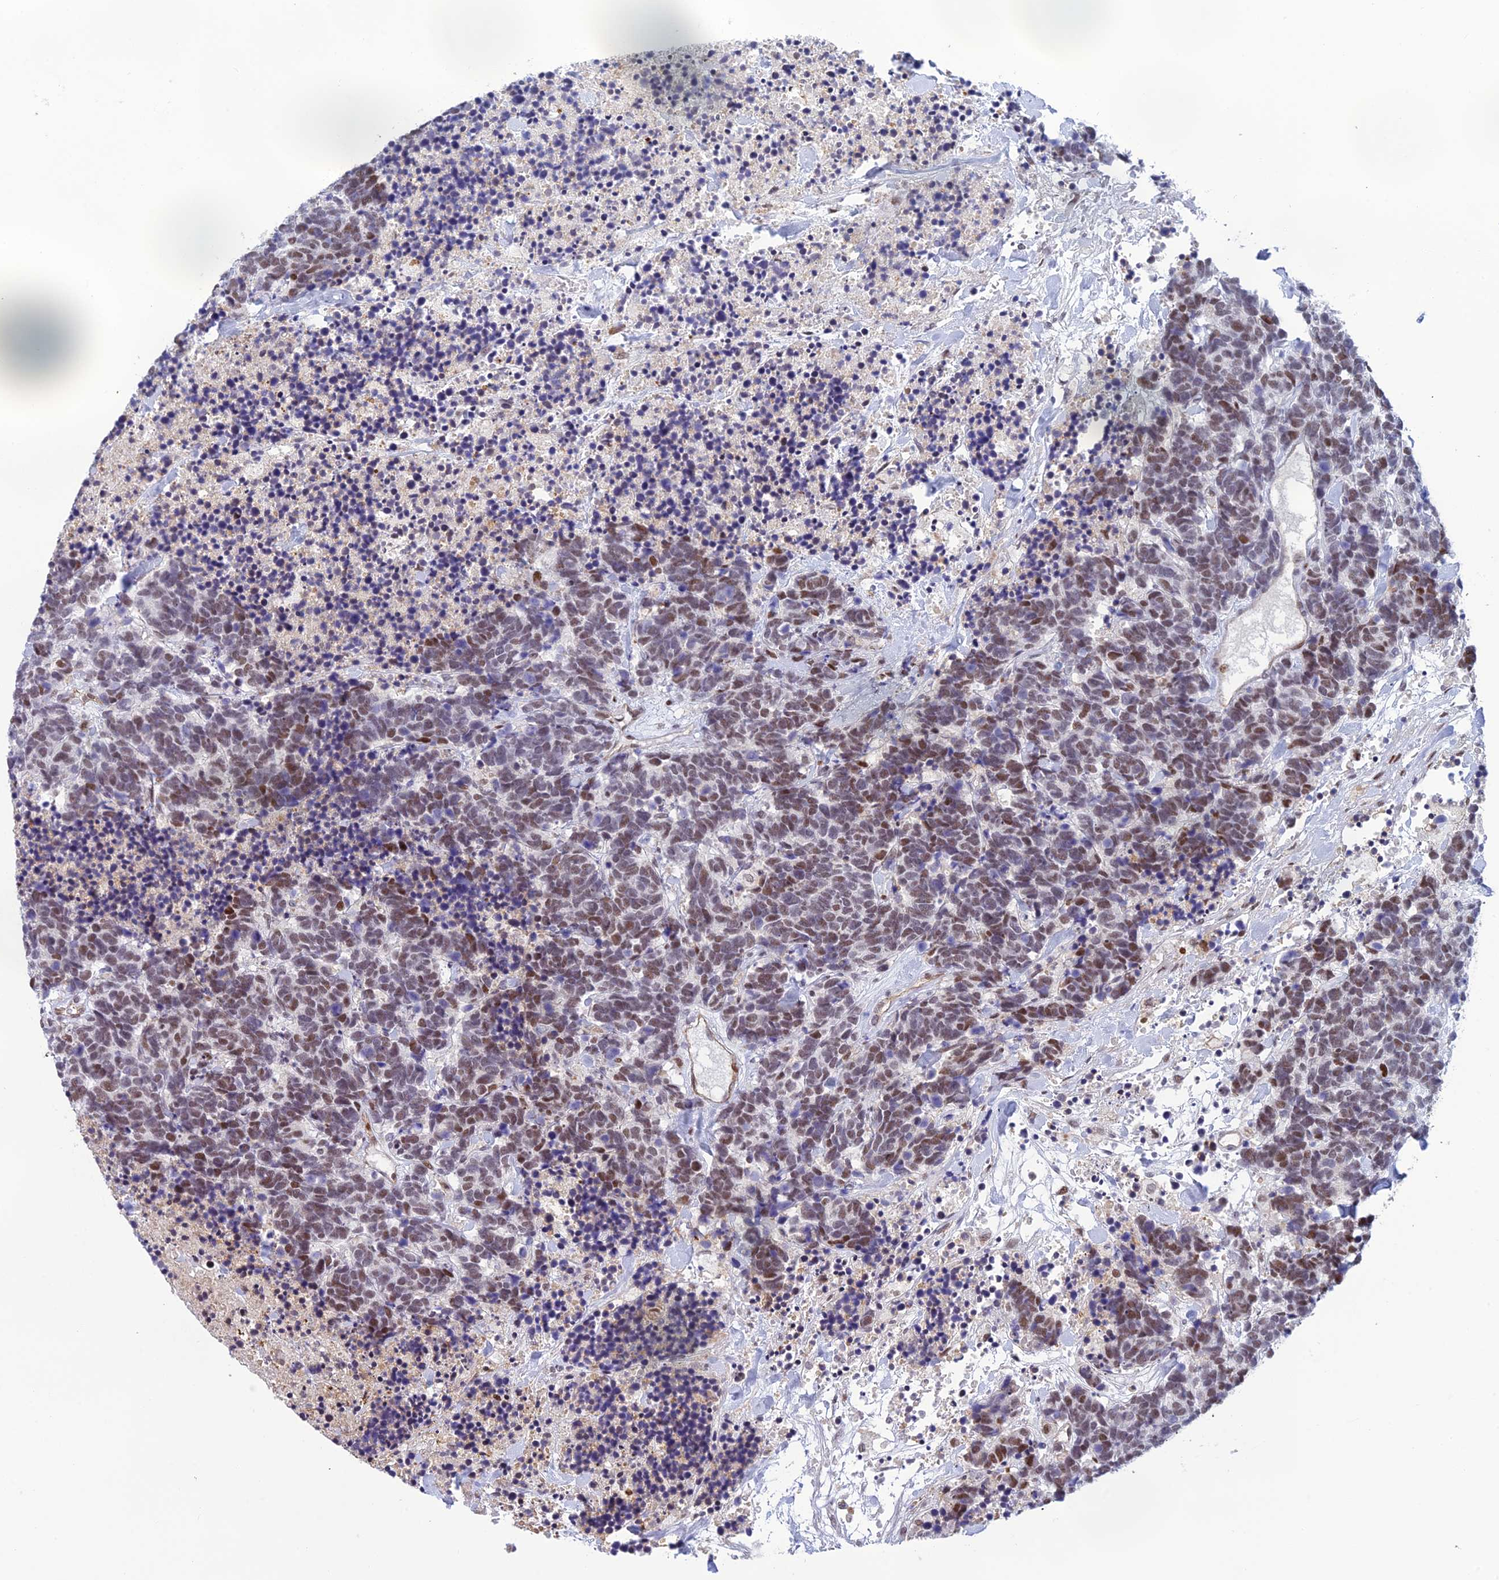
{"staining": {"intensity": "moderate", "quantity": "25%-75%", "location": "nuclear"}, "tissue": "carcinoid", "cell_type": "Tumor cells", "image_type": "cancer", "snomed": [{"axis": "morphology", "description": "Carcinoma, NOS"}, {"axis": "morphology", "description": "Carcinoid, malignant, NOS"}, {"axis": "topography", "description": "Prostate"}], "caption": "Human carcinoma stained with a protein marker displays moderate staining in tumor cells.", "gene": "RANBP3", "patient": {"sex": "male", "age": 57}}